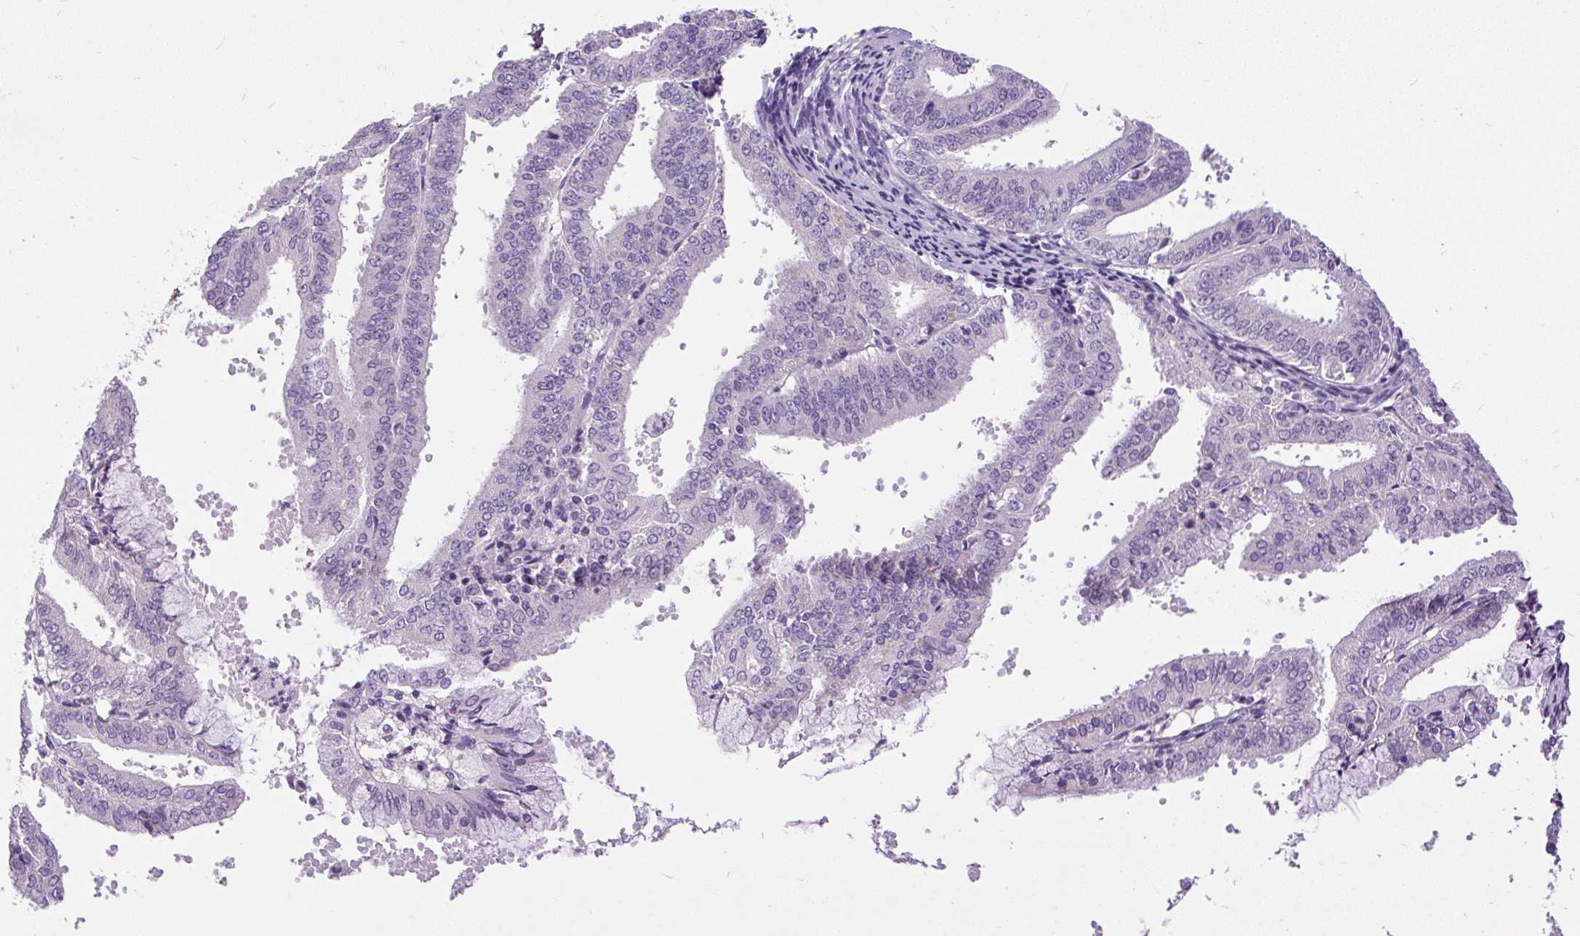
{"staining": {"intensity": "negative", "quantity": "none", "location": "none"}, "tissue": "endometrial cancer", "cell_type": "Tumor cells", "image_type": "cancer", "snomed": [{"axis": "morphology", "description": "Adenocarcinoma, NOS"}, {"axis": "topography", "description": "Endometrium"}], "caption": "The histopathology image demonstrates no significant staining in tumor cells of adenocarcinoma (endometrial). (DAB immunohistochemistry (IHC) with hematoxylin counter stain).", "gene": "FABP7", "patient": {"sex": "female", "age": 63}}